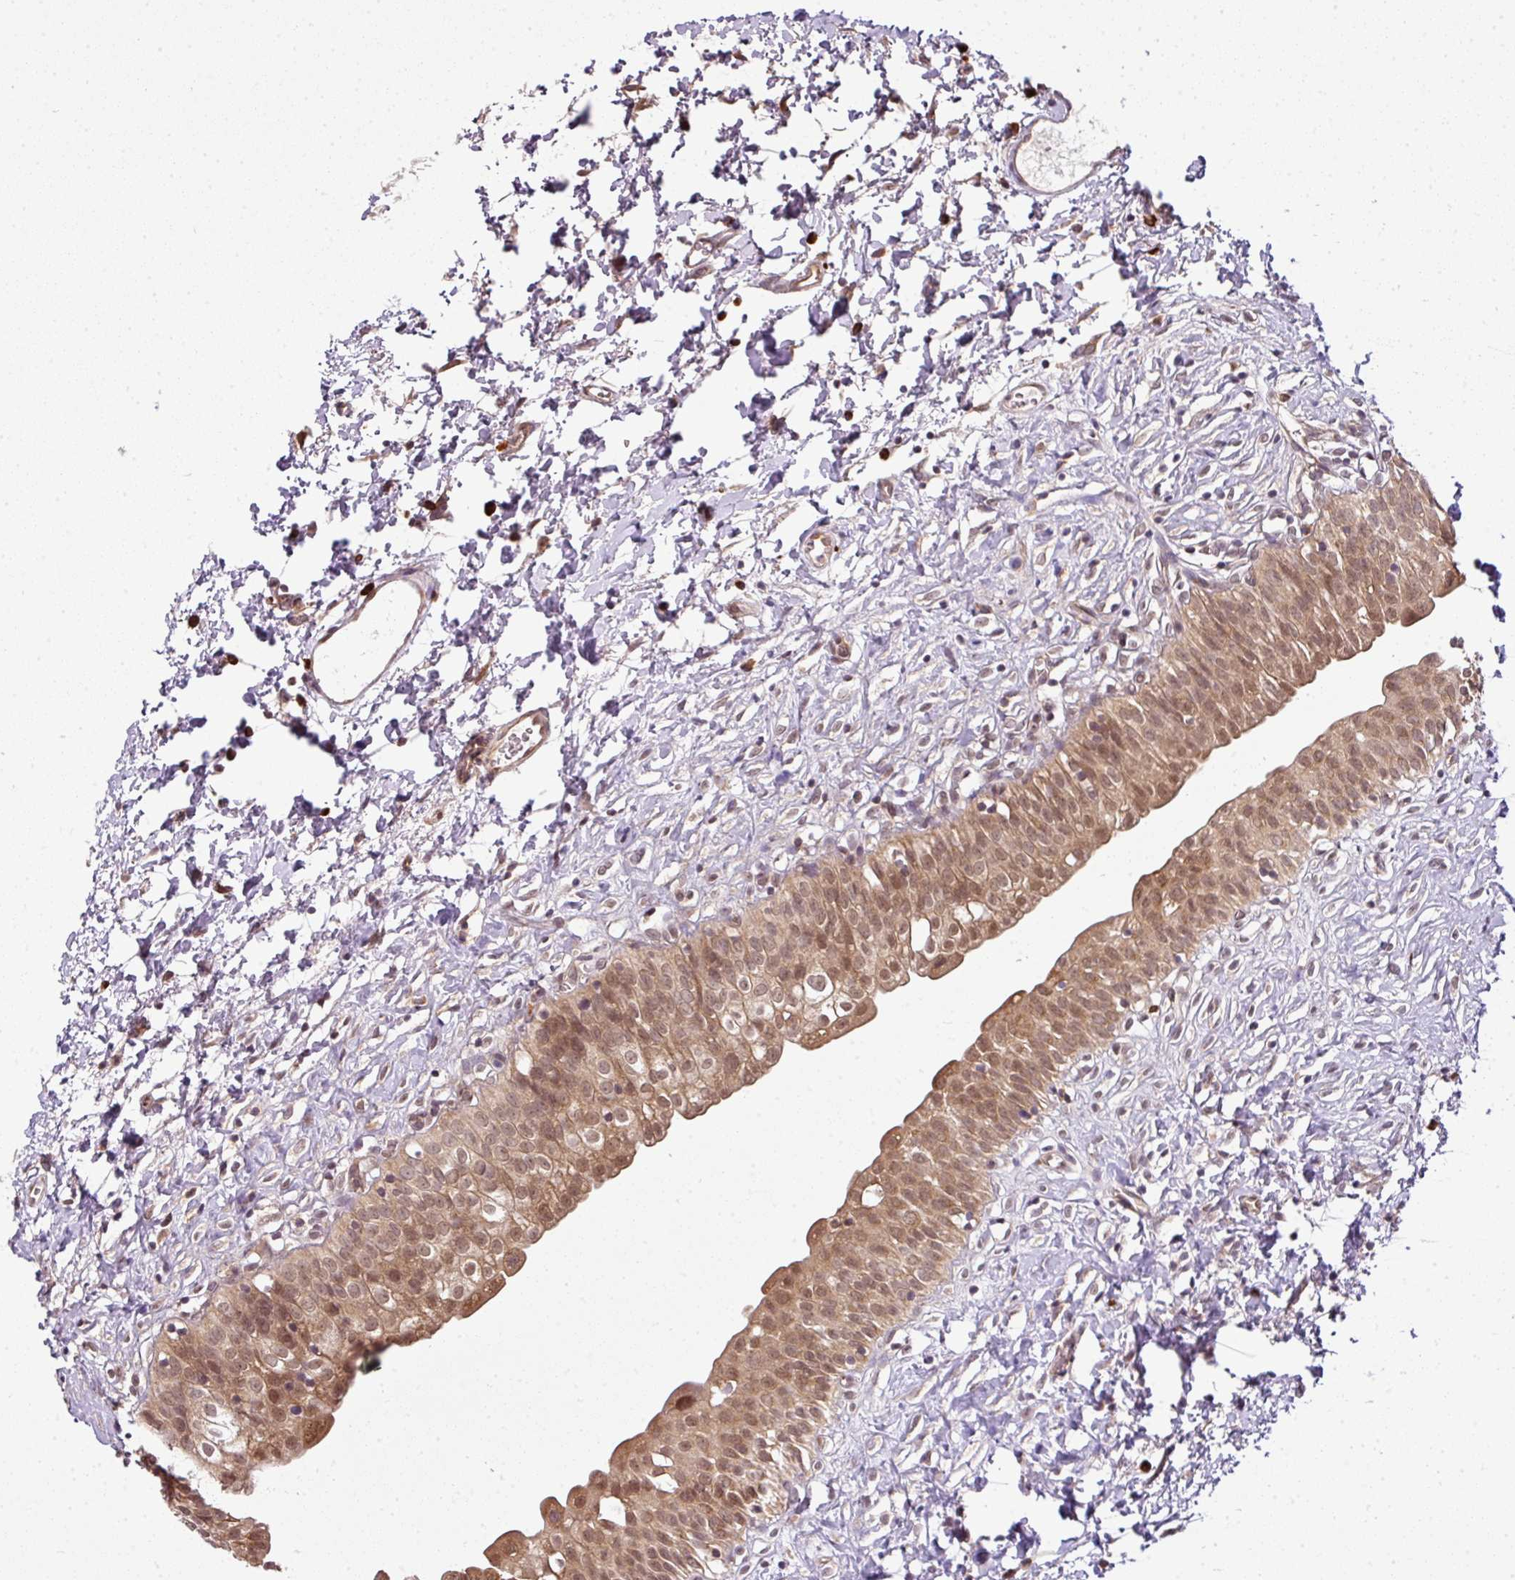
{"staining": {"intensity": "moderate", "quantity": ">75%", "location": "cytoplasmic/membranous,nuclear"}, "tissue": "urinary bladder", "cell_type": "Urothelial cells", "image_type": "normal", "snomed": [{"axis": "morphology", "description": "Normal tissue, NOS"}, {"axis": "topography", "description": "Urinary bladder"}], "caption": "The micrograph reveals immunohistochemical staining of normal urinary bladder. There is moderate cytoplasmic/membranous,nuclear expression is identified in approximately >75% of urothelial cells.", "gene": "RBM14", "patient": {"sex": "male", "age": 51}}